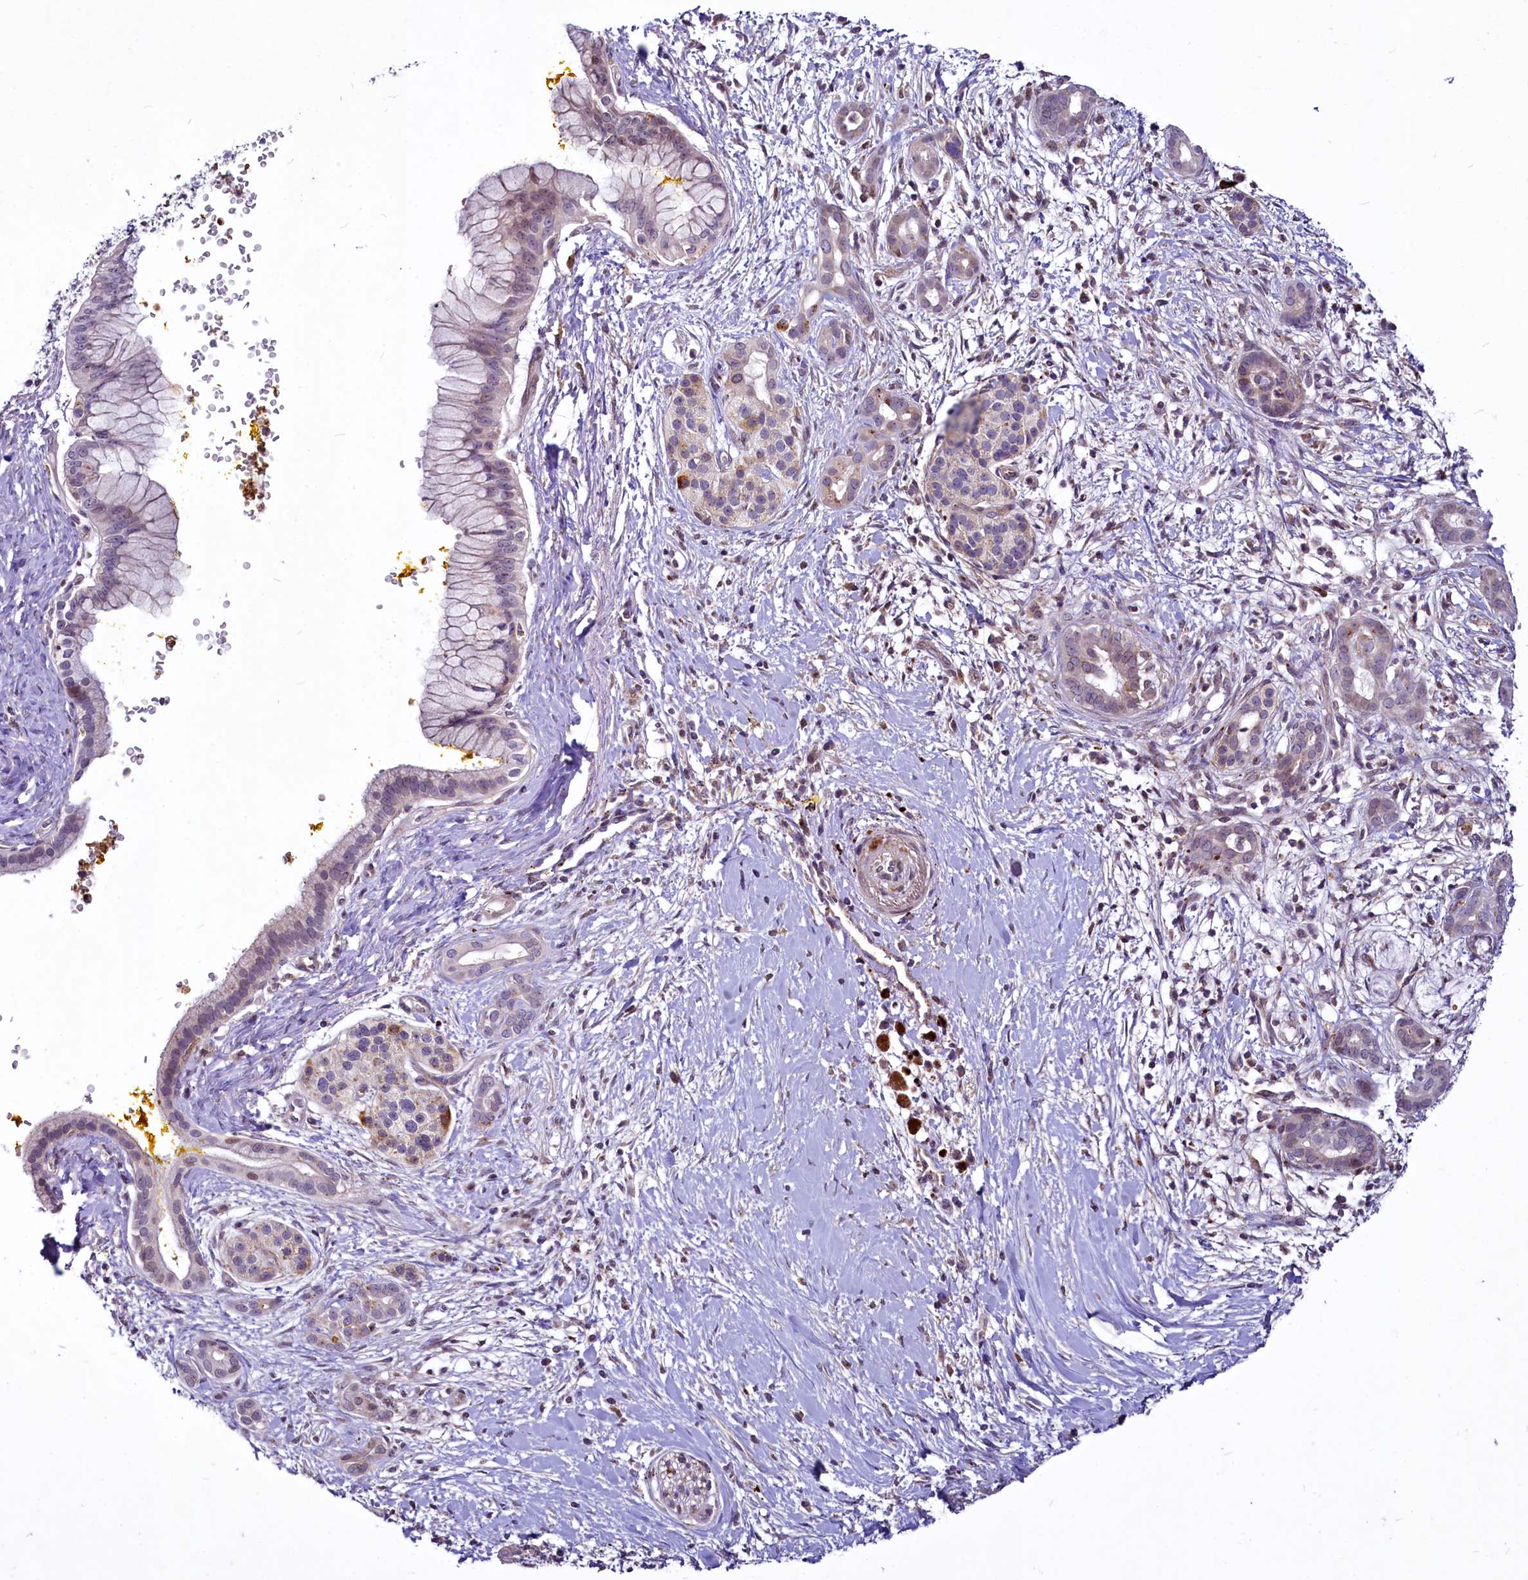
{"staining": {"intensity": "negative", "quantity": "none", "location": "none"}, "tissue": "pancreatic cancer", "cell_type": "Tumor cells", "image_type": "cancer", "snomed": [{"axis": "morphology", "description": "Adenocarcinoma, NOS"}, {"axis": "topography", "description": "Pancreas"}], "caption": "There is no significant staining in tumor cells of adenocarcinoma (pancreatic).", "gene": "C11orf86", "patient": {"sex": "male", "age": 58}}